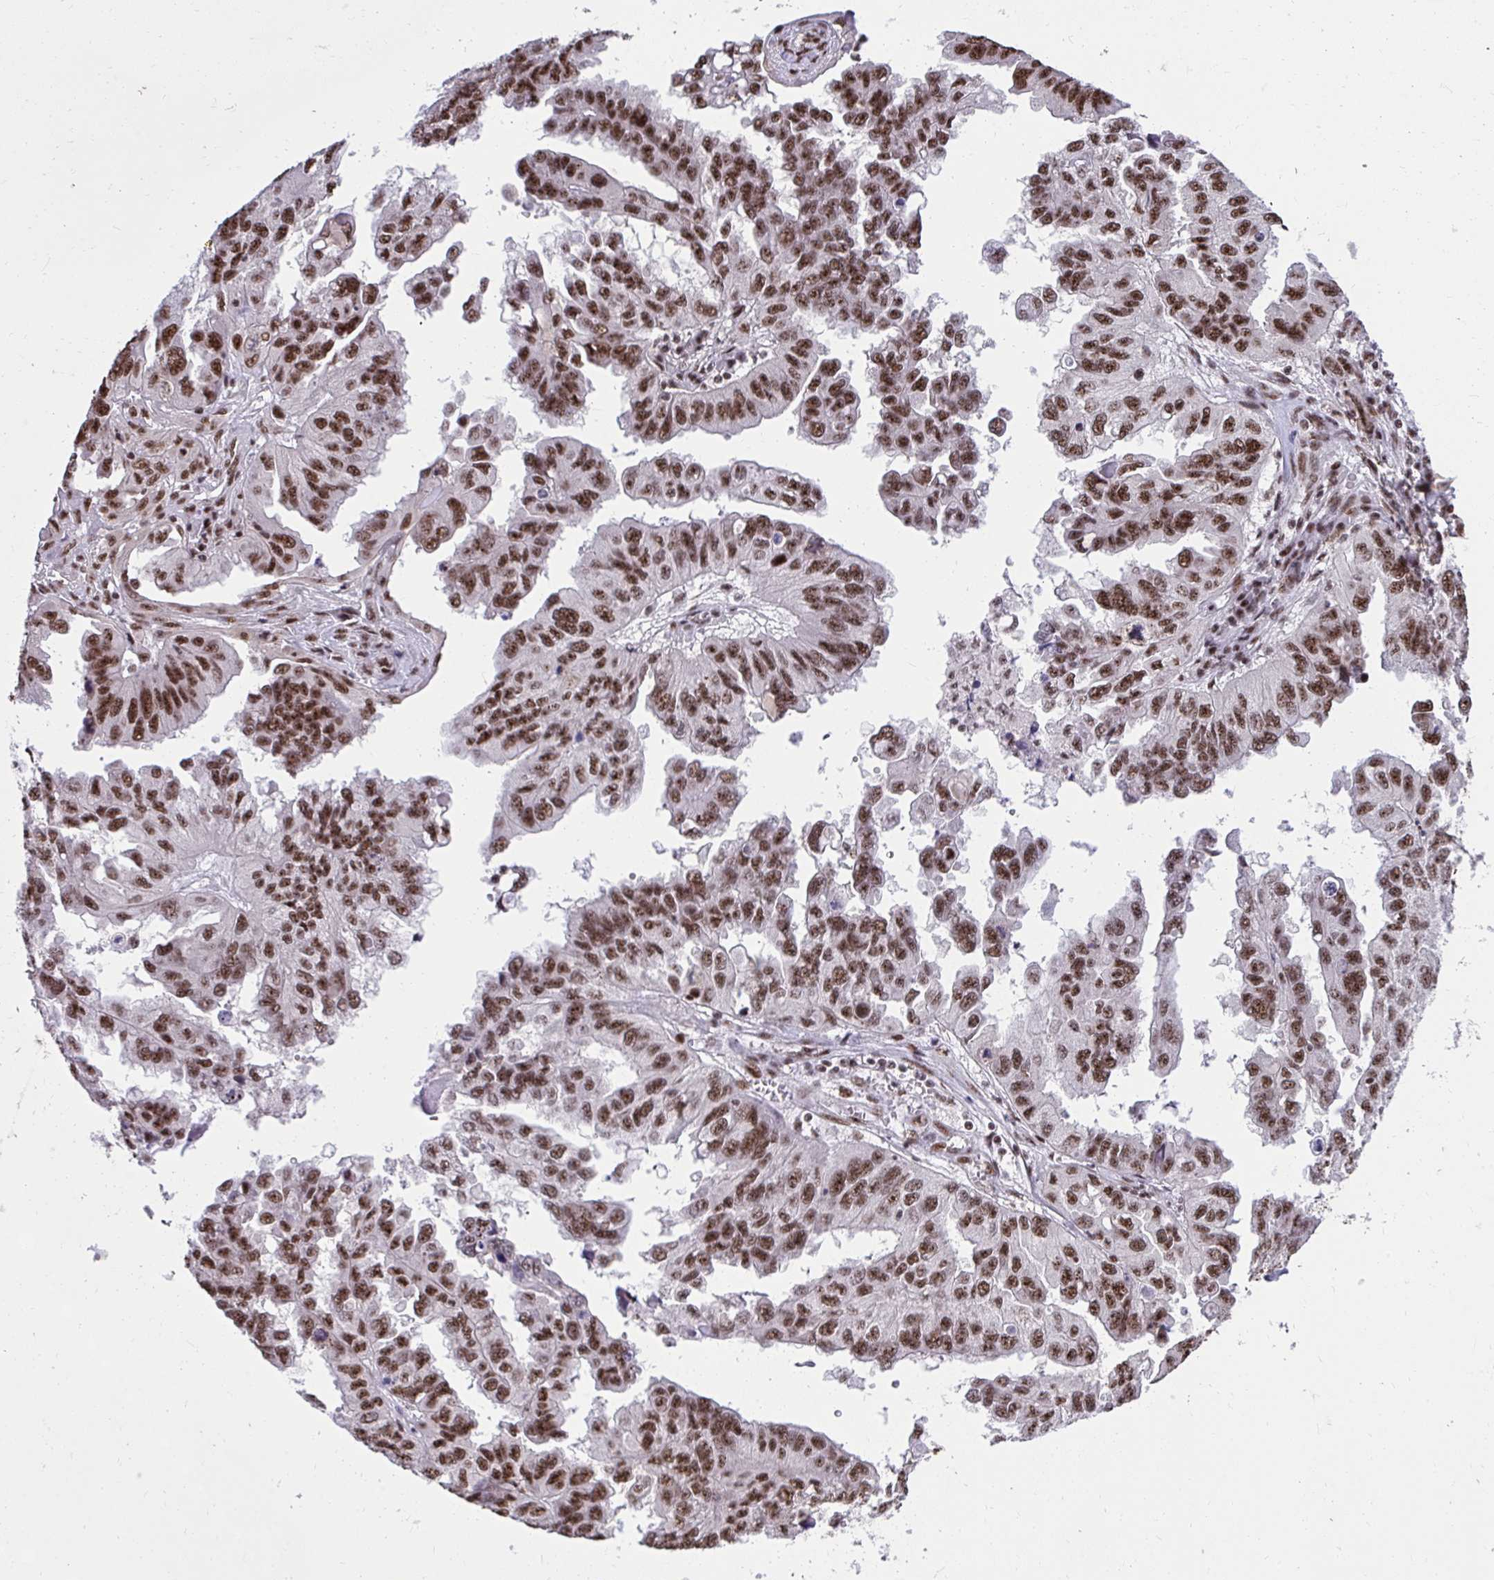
{"staining": {"intensity": "strong", "quantity": ">75%", "location": "nuclear"}, "tissue": "ovarian cancer", "cell_type": "Tumor cells", "image_type": "cancer", "snomed": [{"axis": "morphology", "description": "Cystadenocarcinoma, serous, NOS"}, {"axis": "topography", "description": "Ovary"}], "caption": "High-magnification brightfield microscopy of ovarian cancer stained with DAB (brown) and counterstained with hematoxylin (blue). tumor cells exhibit strong nuclear expression is identified in about>75% of cells. (IHC, brightfield microscopy, high magnification).", "gene": "SYNE4", "patient": {"sex": "female", "age": 79}}